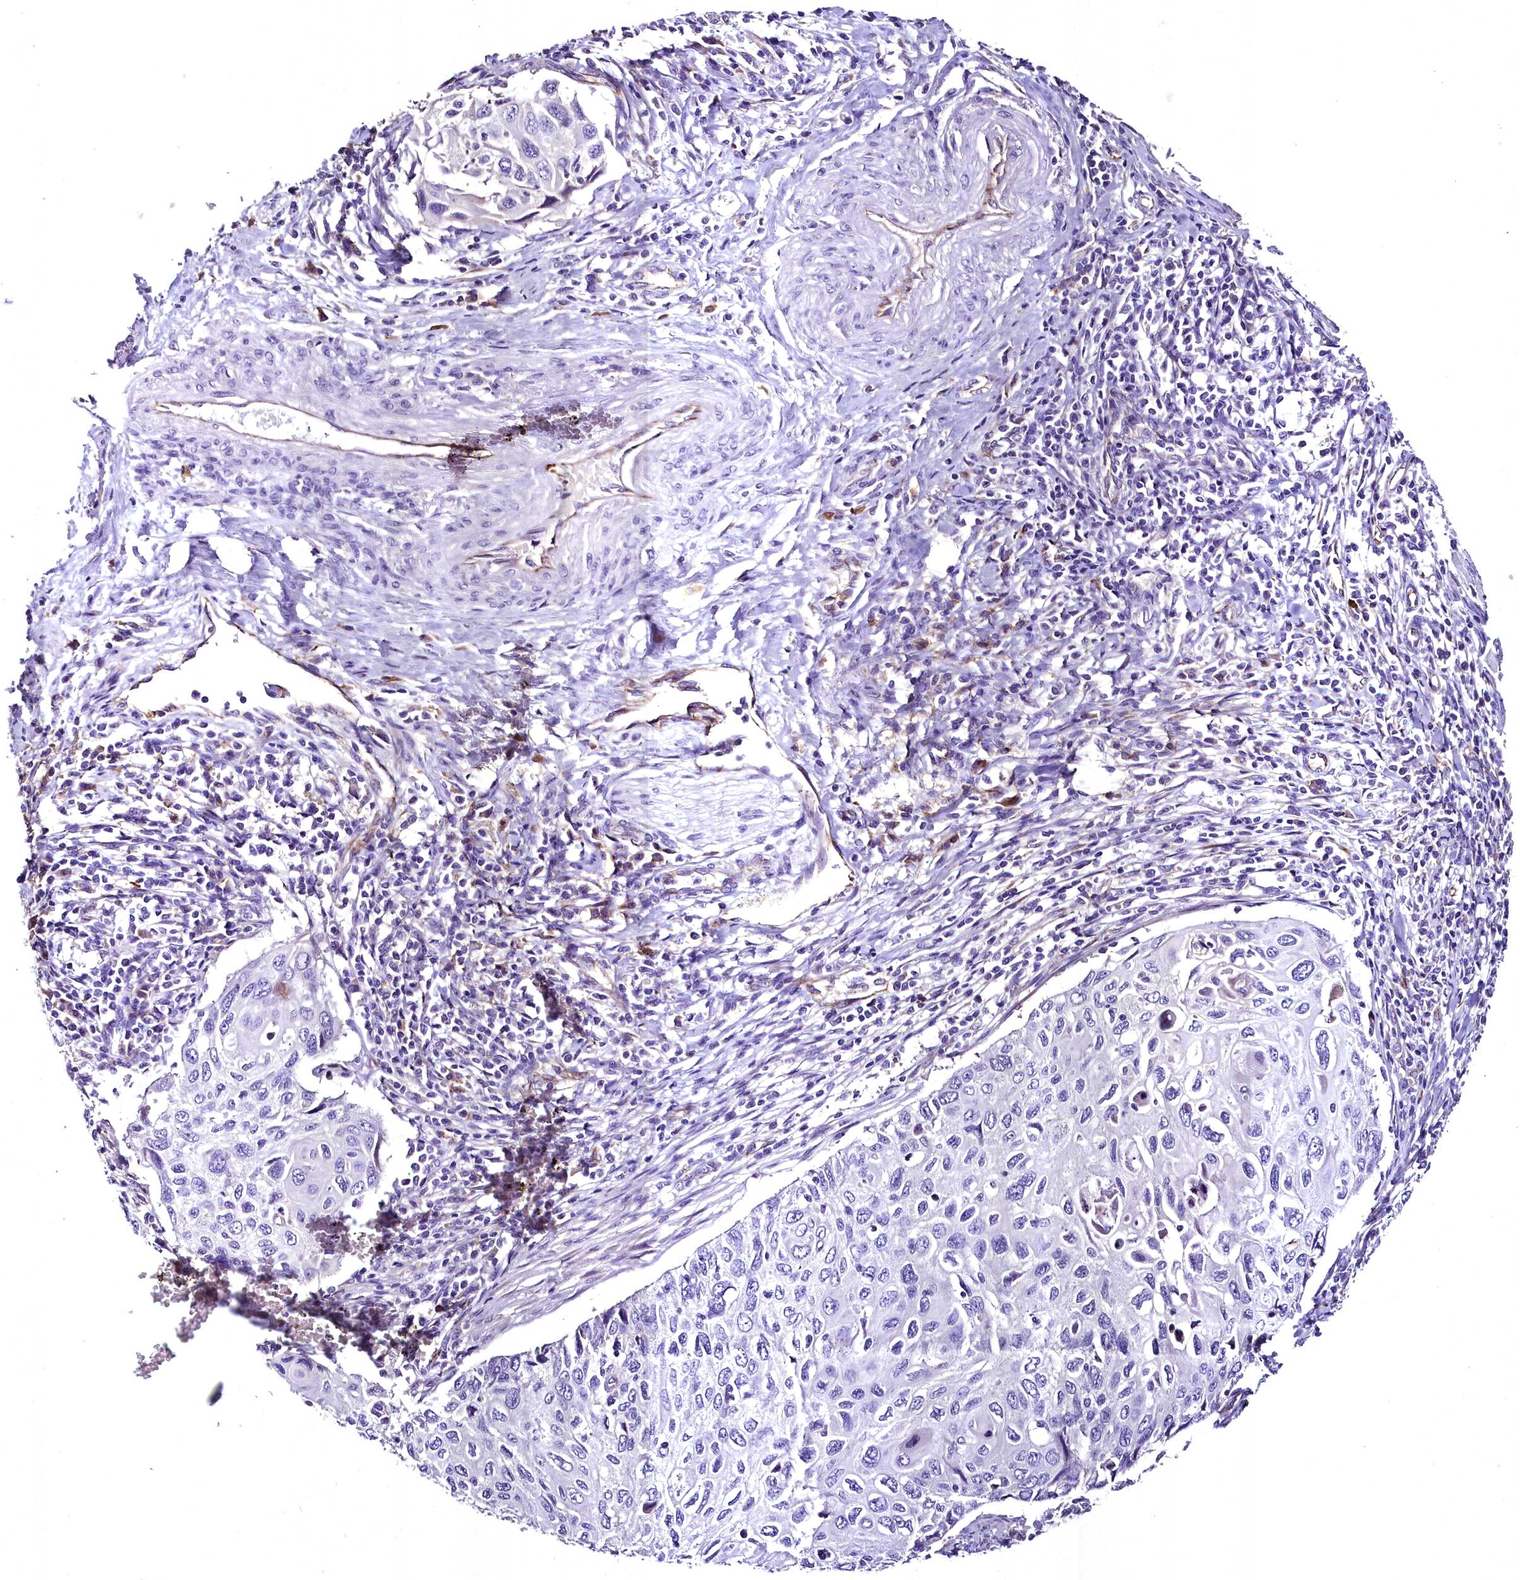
{"staining": {"intensity": "negative", "quantity": "none", "location": "none"}, "tissue": "cervical cancer", "cell_type": "Tumor cells", "image_type": "cancer", "snomed": [{"axis": "morphology", "description": "Squamous cell carcinoma, NOS"}, {"axis": "topography", "description": "Cervix"}], "caption": "DAB immunohistochemical staining of cervical cancer displays no significant positivity in tumor cells.", "gene": "MS4A18", "patient": {"sex": "female", "age": 70}}